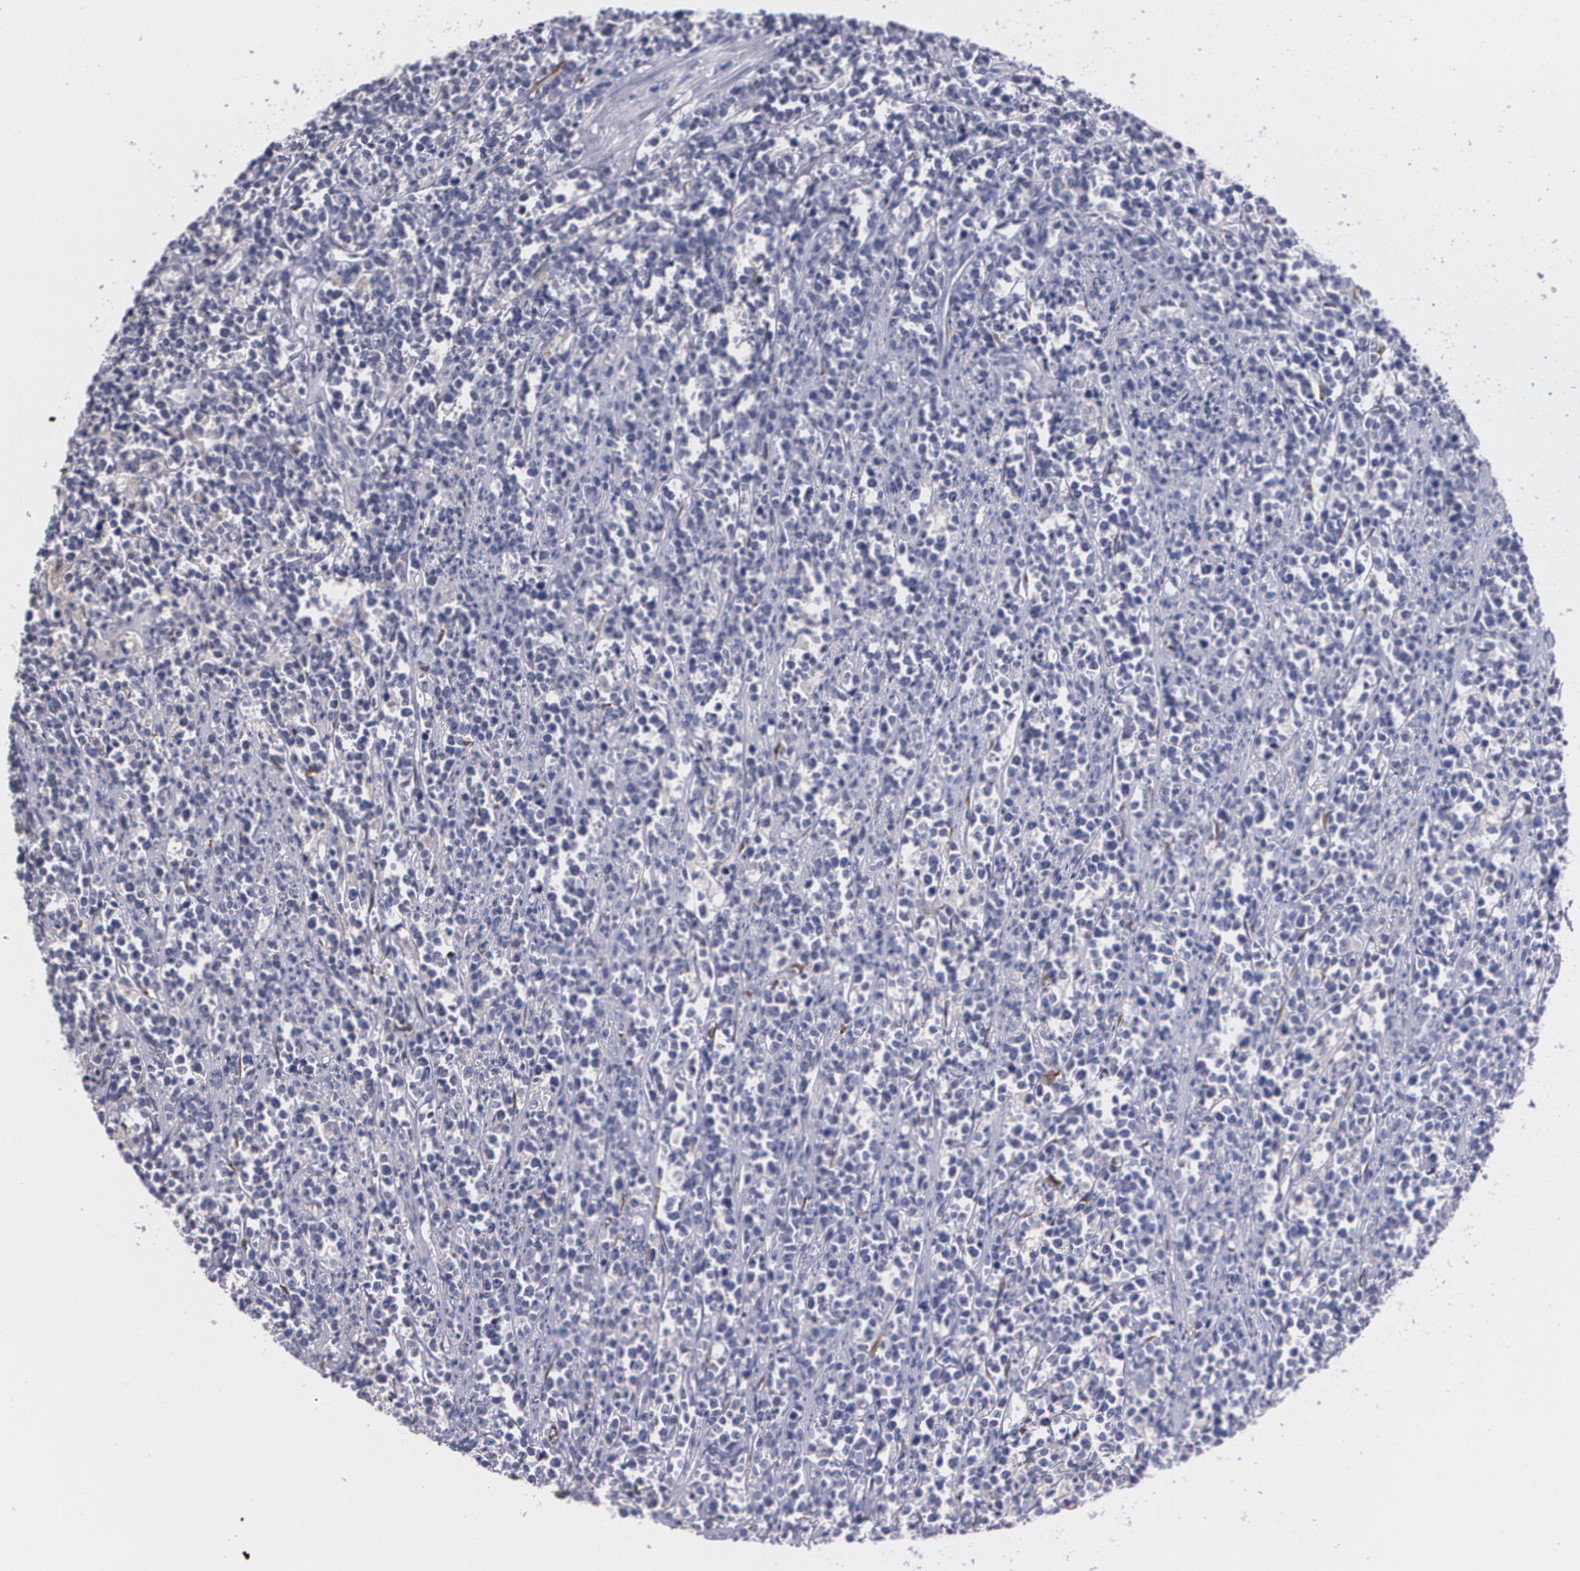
{"staining": {"intensity": "negative", "quantity": "none", "location": "none"}, "tissue": "lymphoma", "cell_type": "Tumor cells", "image_type": "cancer", "snomed": [{"axis": "morphology", "description": "Malignant lymphoma, non-Hodgkin's type, High grade"}, {"axis": "topography", "description": "Small intestine"}, {"axis": "topography", "description": "Colon"}], "caption": "Protein analysis of malignant lymphoma, non-Hodgkin's type (high-grade) reveals no significant positivity in tumor cells. Brightfield microscopy of IHC stained with DAB (brown) and hematoxylin (blue), captured at high magnification.", "gene": "IFNGR2", "patient": {"sex": "male", "age": 8}}